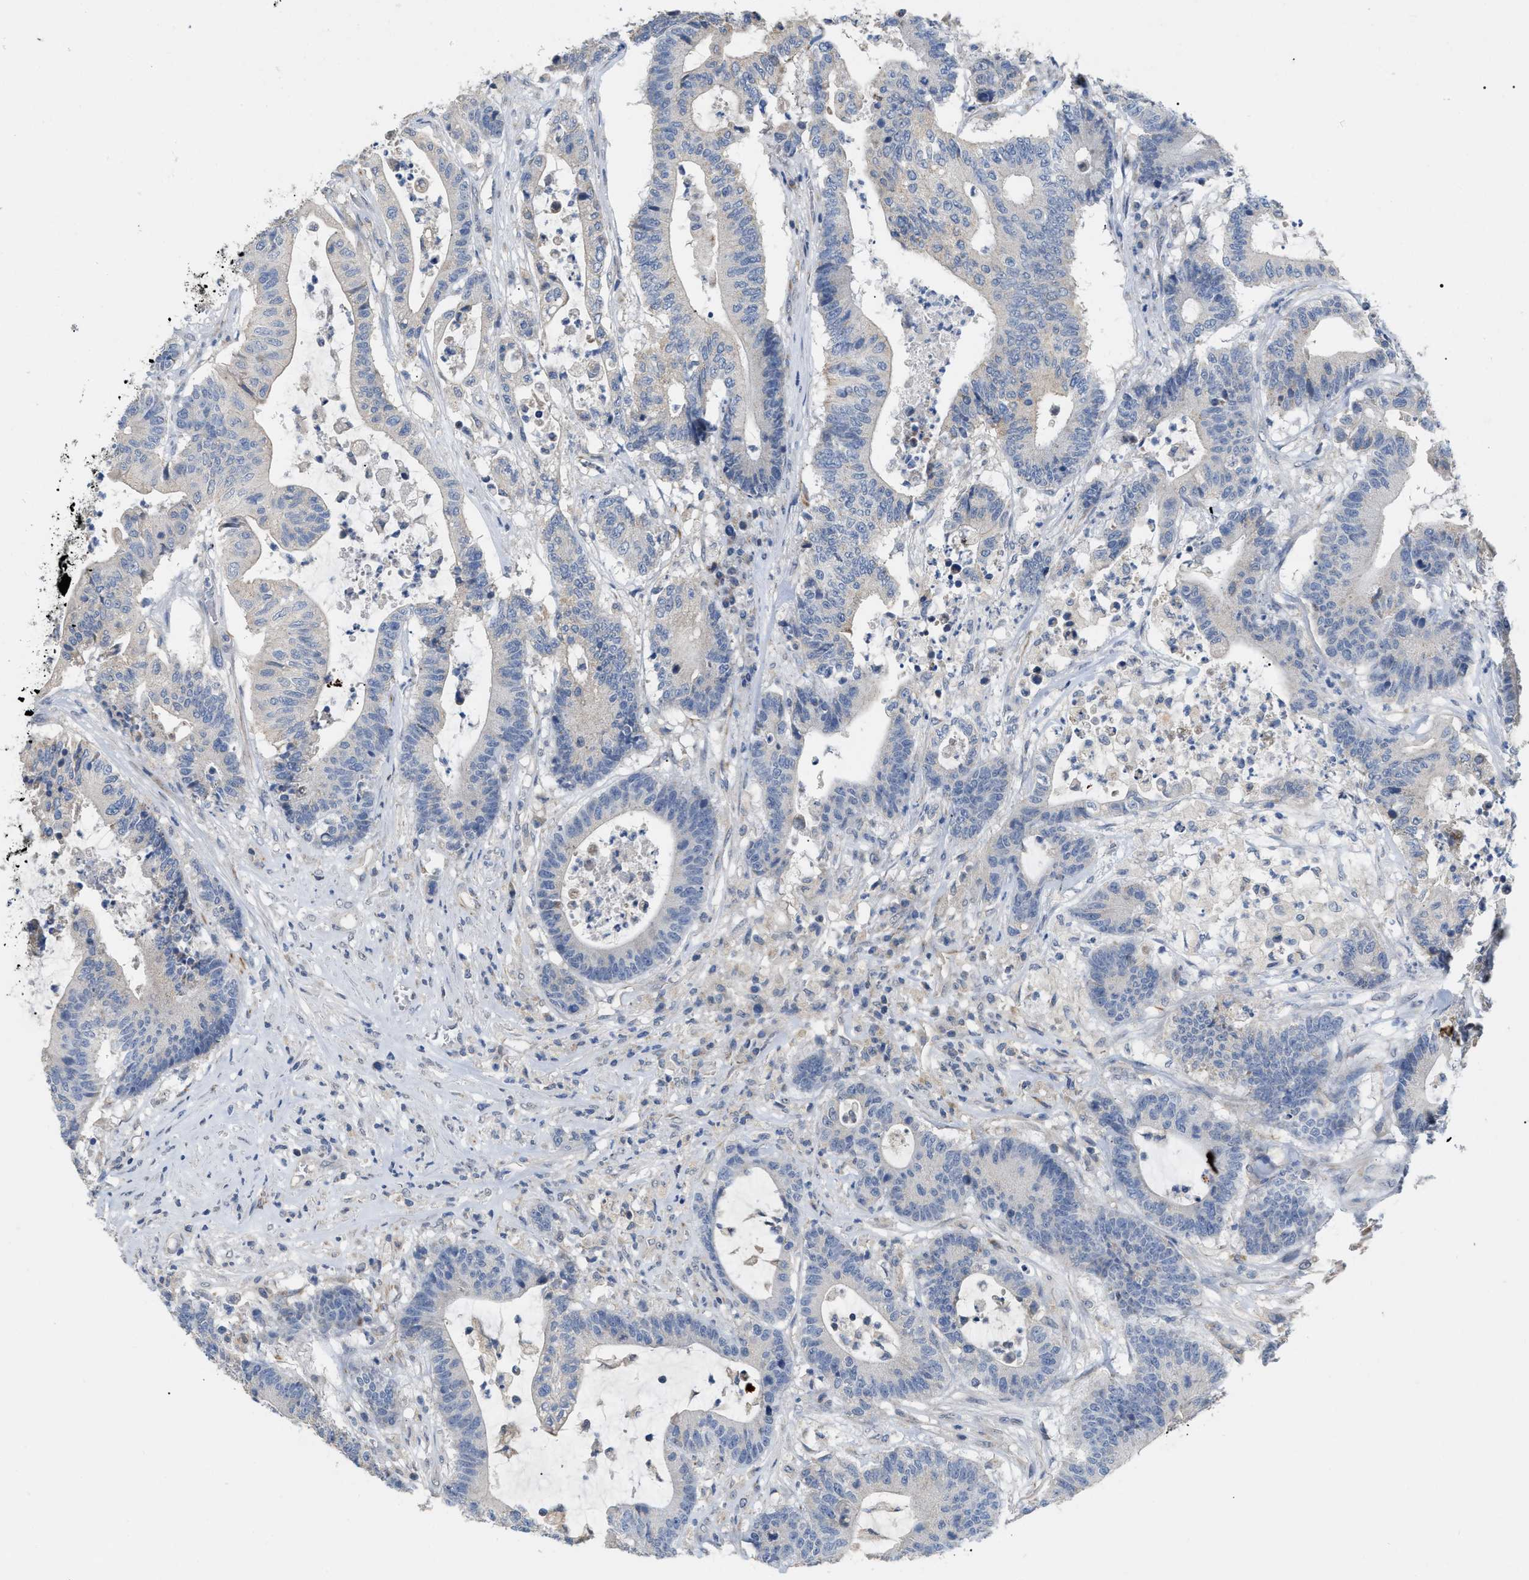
{"staining": {"intensity": "negative", "quantity": "none", "location": "none"}, "tissue": "colorectal cancer", "cell_type": "Tumor cells", "image_type": "cancer", "snomed": [{"axis": "morphology", "description": "Adenocarcinoma, NOS"}, {"axis": "topography", "description": "Colon"}], "caption": "This is an immunohistochemistry histopathology image of colorectal cancer (adenocarcinoma). There is no positivity in tumor cells.", "gene": "DHX58", "patient": {"sex": "female", "age": 84}}